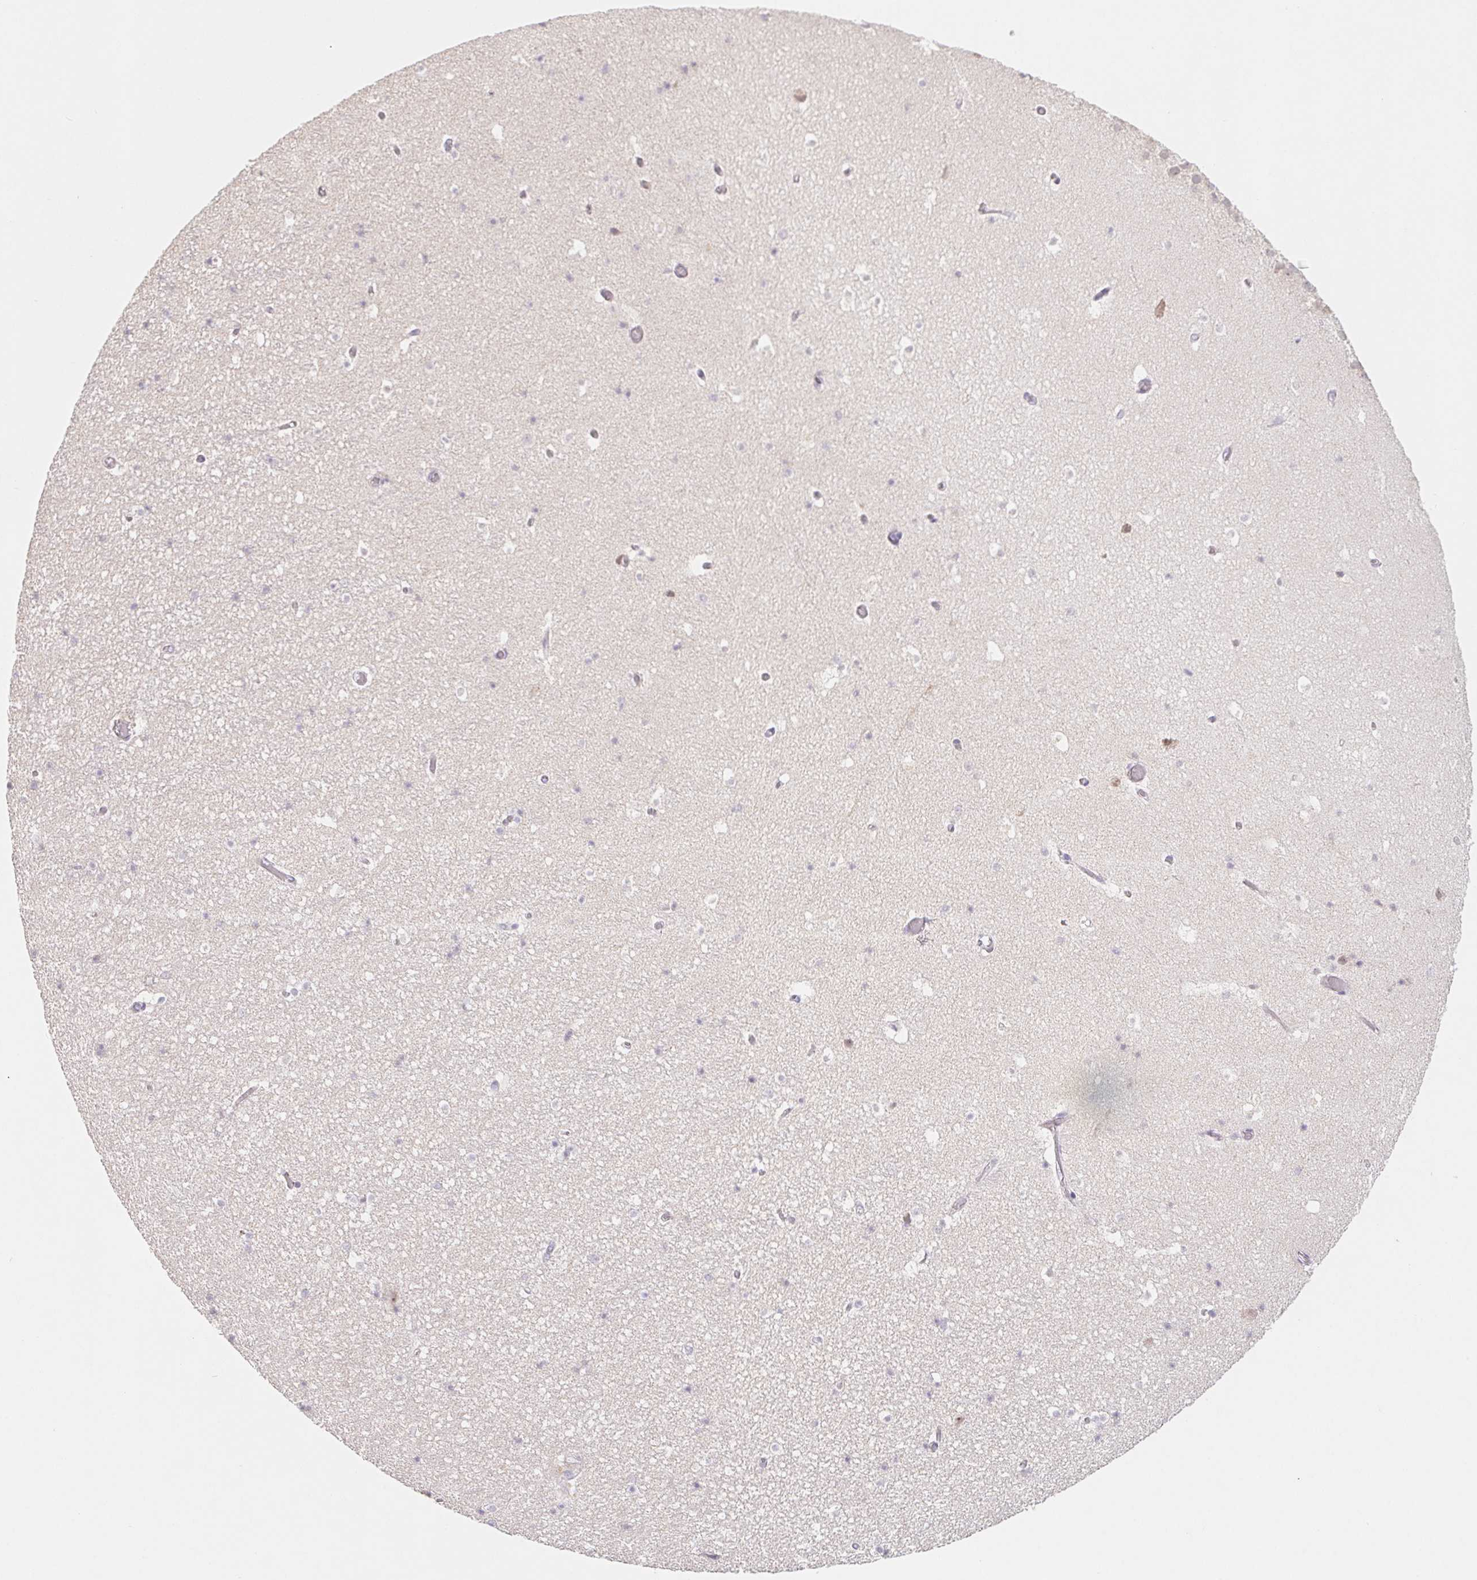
{"staining": {"intensity": "negative", "quantity": "none", "location": "none"}, "tissue": "hippocampus", "cell_type": "Glial cells", "image_type": "normal", "snomed": [{"axis": "morphology", "description": "Normal tissue, NOS"}, {"axis": "topography", "description": "Hippocampus"}], "caption": "High power microscopy photomicrograph of an immunohistochemistry micrograph of benign hippocampus, revealing no significant positivity in glial cells.", "gene": "PNMA8B", "patient": {"sex": "male", "age": 26}}